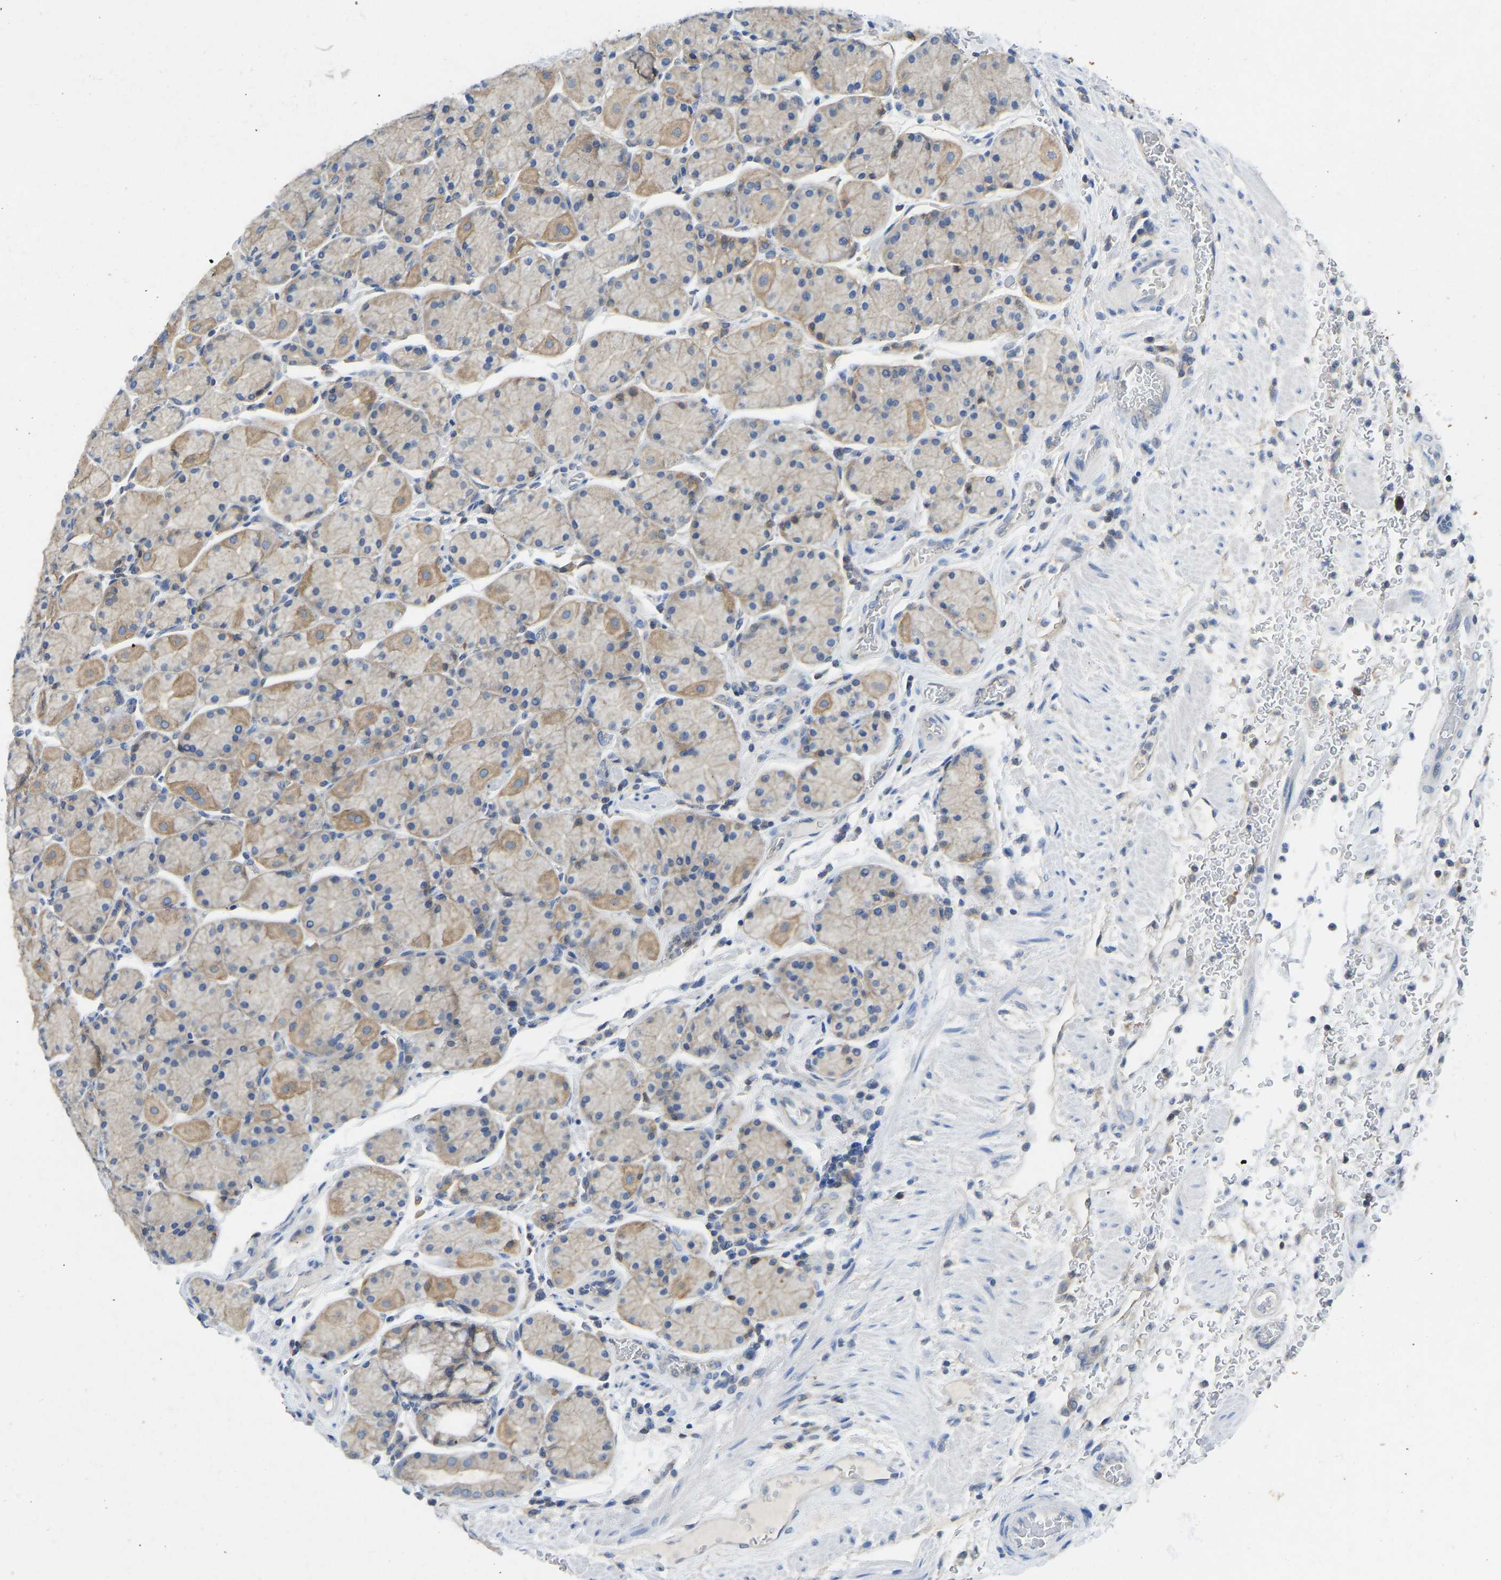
{"staining": {"intensity": "moderate", "quantity": "25%-75%", "location": "cytoplasmic/membranous"}, "tissue": "stomach", "cell_type": "Glandular cells", "image_type": "normal", "snomed": [{"axis": "morphology", "description": "Normal tissue, NOS"}, {"axis": "morphology", "description": "Carcinoid, malignant, NOS"}, {"axis": "topography", "description": "Stomach, upper"}], "caption": "Immunohistochemical staining of benign human stomach exhibits medium levels of moderate cytoplasmic/membranous expression in about 25%-75% of glandular cells. Using DAB (3,3'-diaminobenzidine) (brown) and hematoxylin (blue) stains, captured at high magnification using brightfield microscopy.", "gene": "NDRG3", "patient": {"sex": "male", "age": 39}}